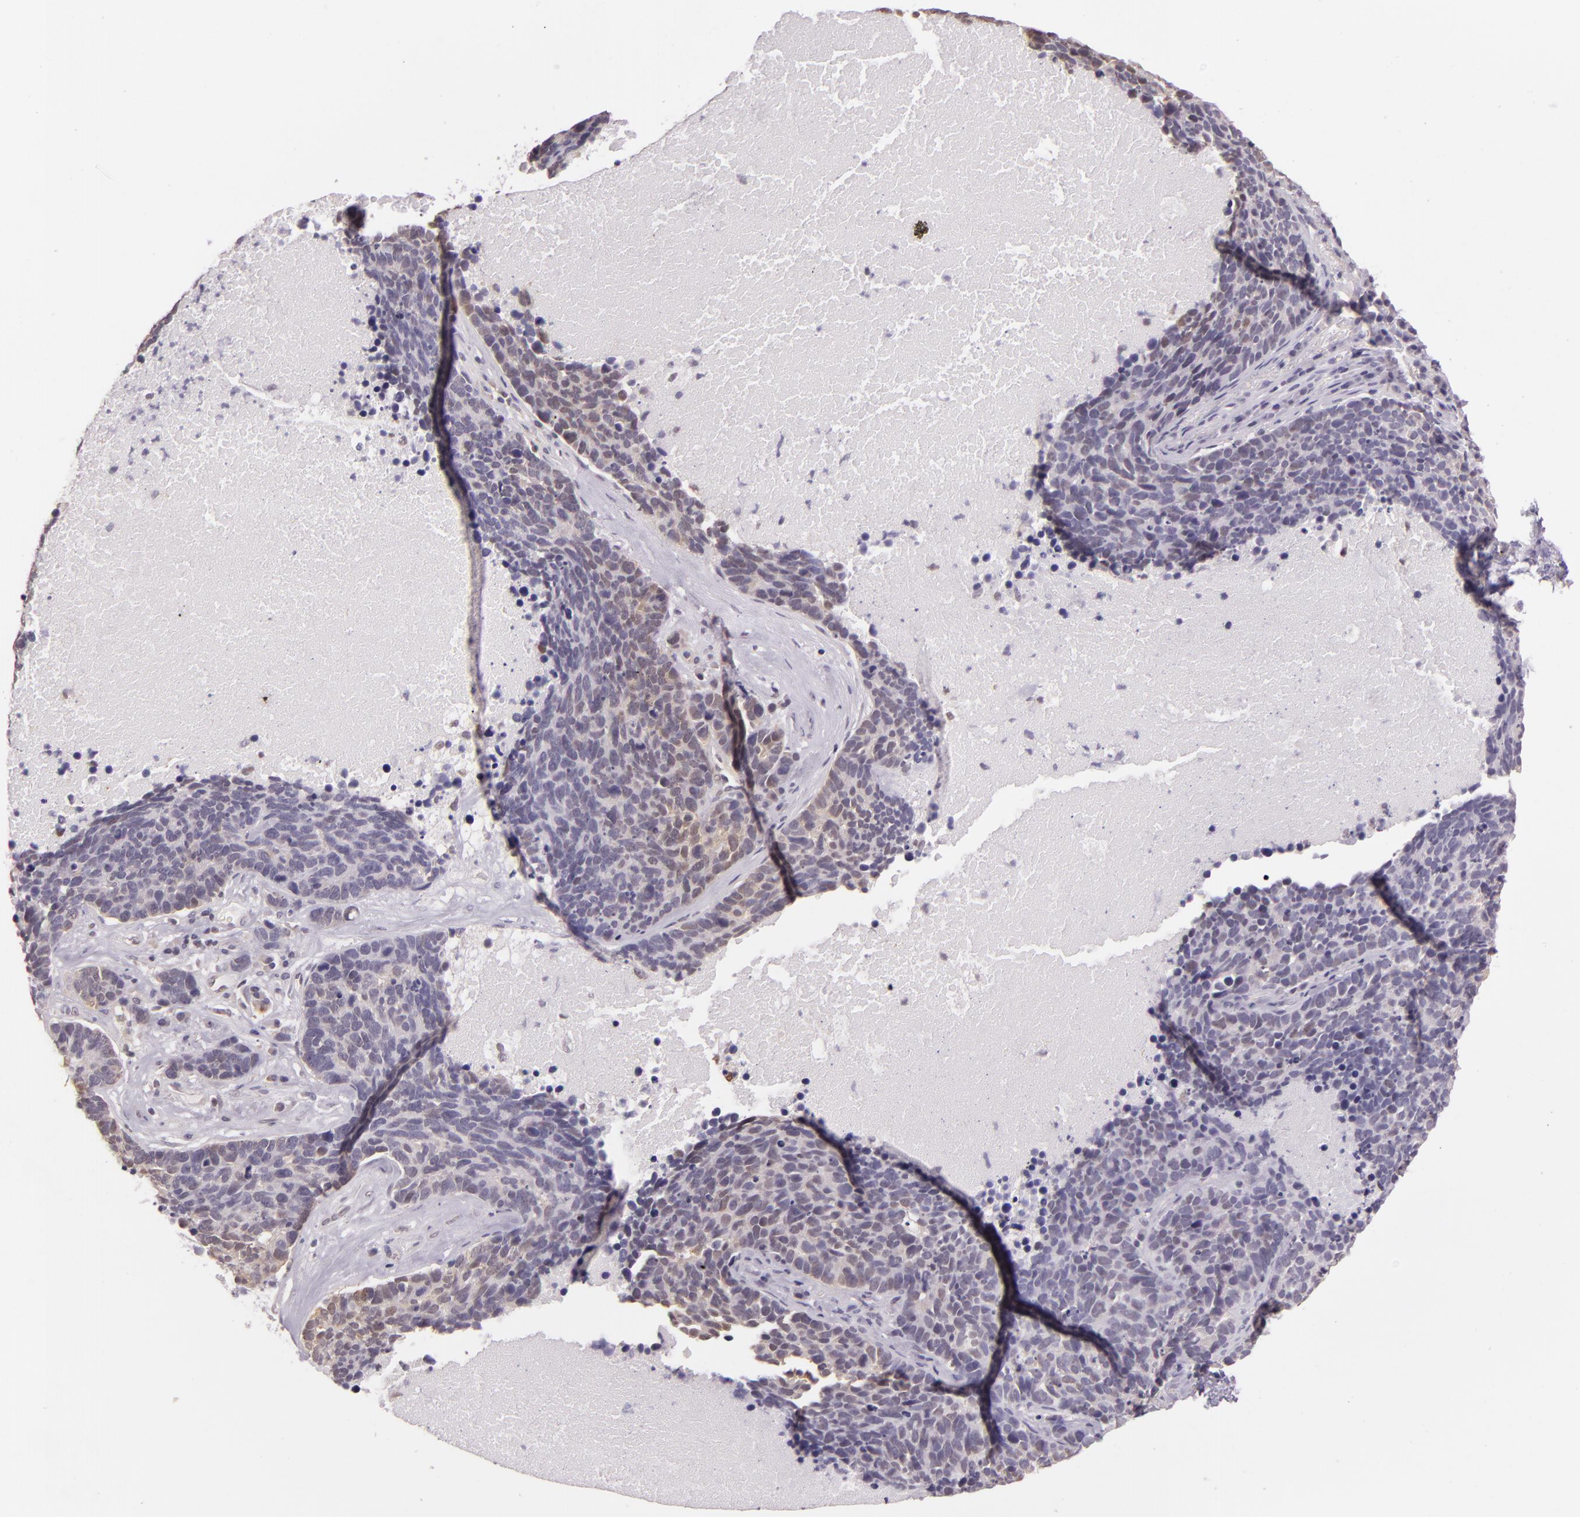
{"staining": {"intensity": "negative", "quantity": "none", "location": "none"}, "tissue": "lung cancer", "cell_type": "Tumor cells", "image_type": "cancer", "snomed": [{"axis": "morphology", "description": "Neoplasm, malignant, NOS"}, {"axis": "topography", "description": "Lung"}], "caption": "Human lung neoplasm (malignant) stained for a protein using IHC exhibits no positivity in tumor cells.", "gene": "HSPA8", "patient": {"sex": "female", "age": 75}}